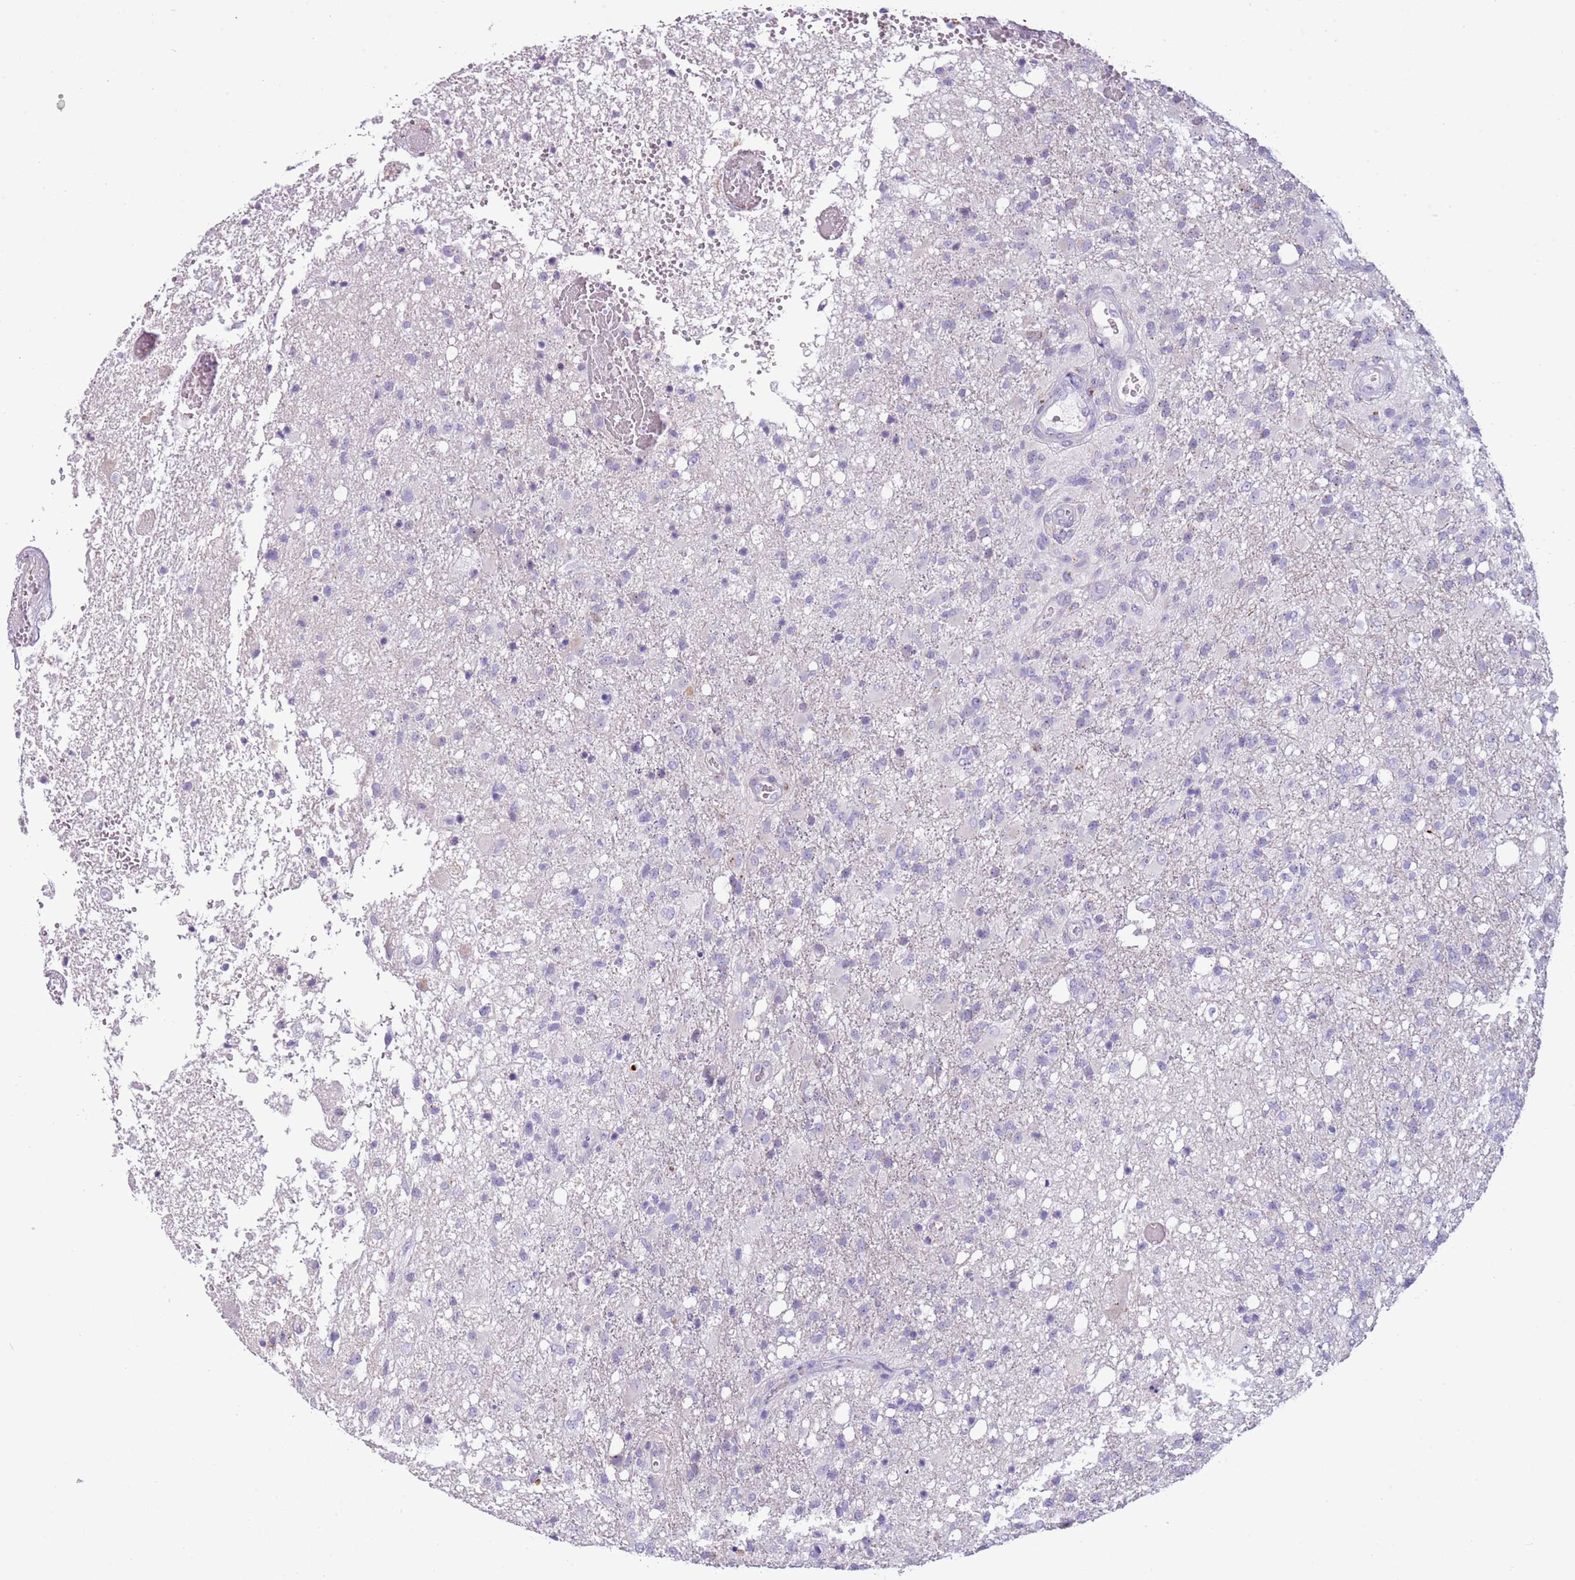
{"staining": {"intensity": "negative", "quantity": "none", "location": "none"}, "tissue": "glioma", "cell_type": "Tumor cells", "image_type": "cancer", "snomed": [{"axis": "morphology", "description": "Glioma, malignant, High grade"}, {"axis": "topography", "description": "Brain"}], "caption": "An immunohistochemistry (IHC) micrograph of malignant glioma (high-grade) is shown. There is no staining in tumor cells of malignant glioma (high-grade).", "gene": "NBPF6", "patient": {"sex": "female", "age": 74}}